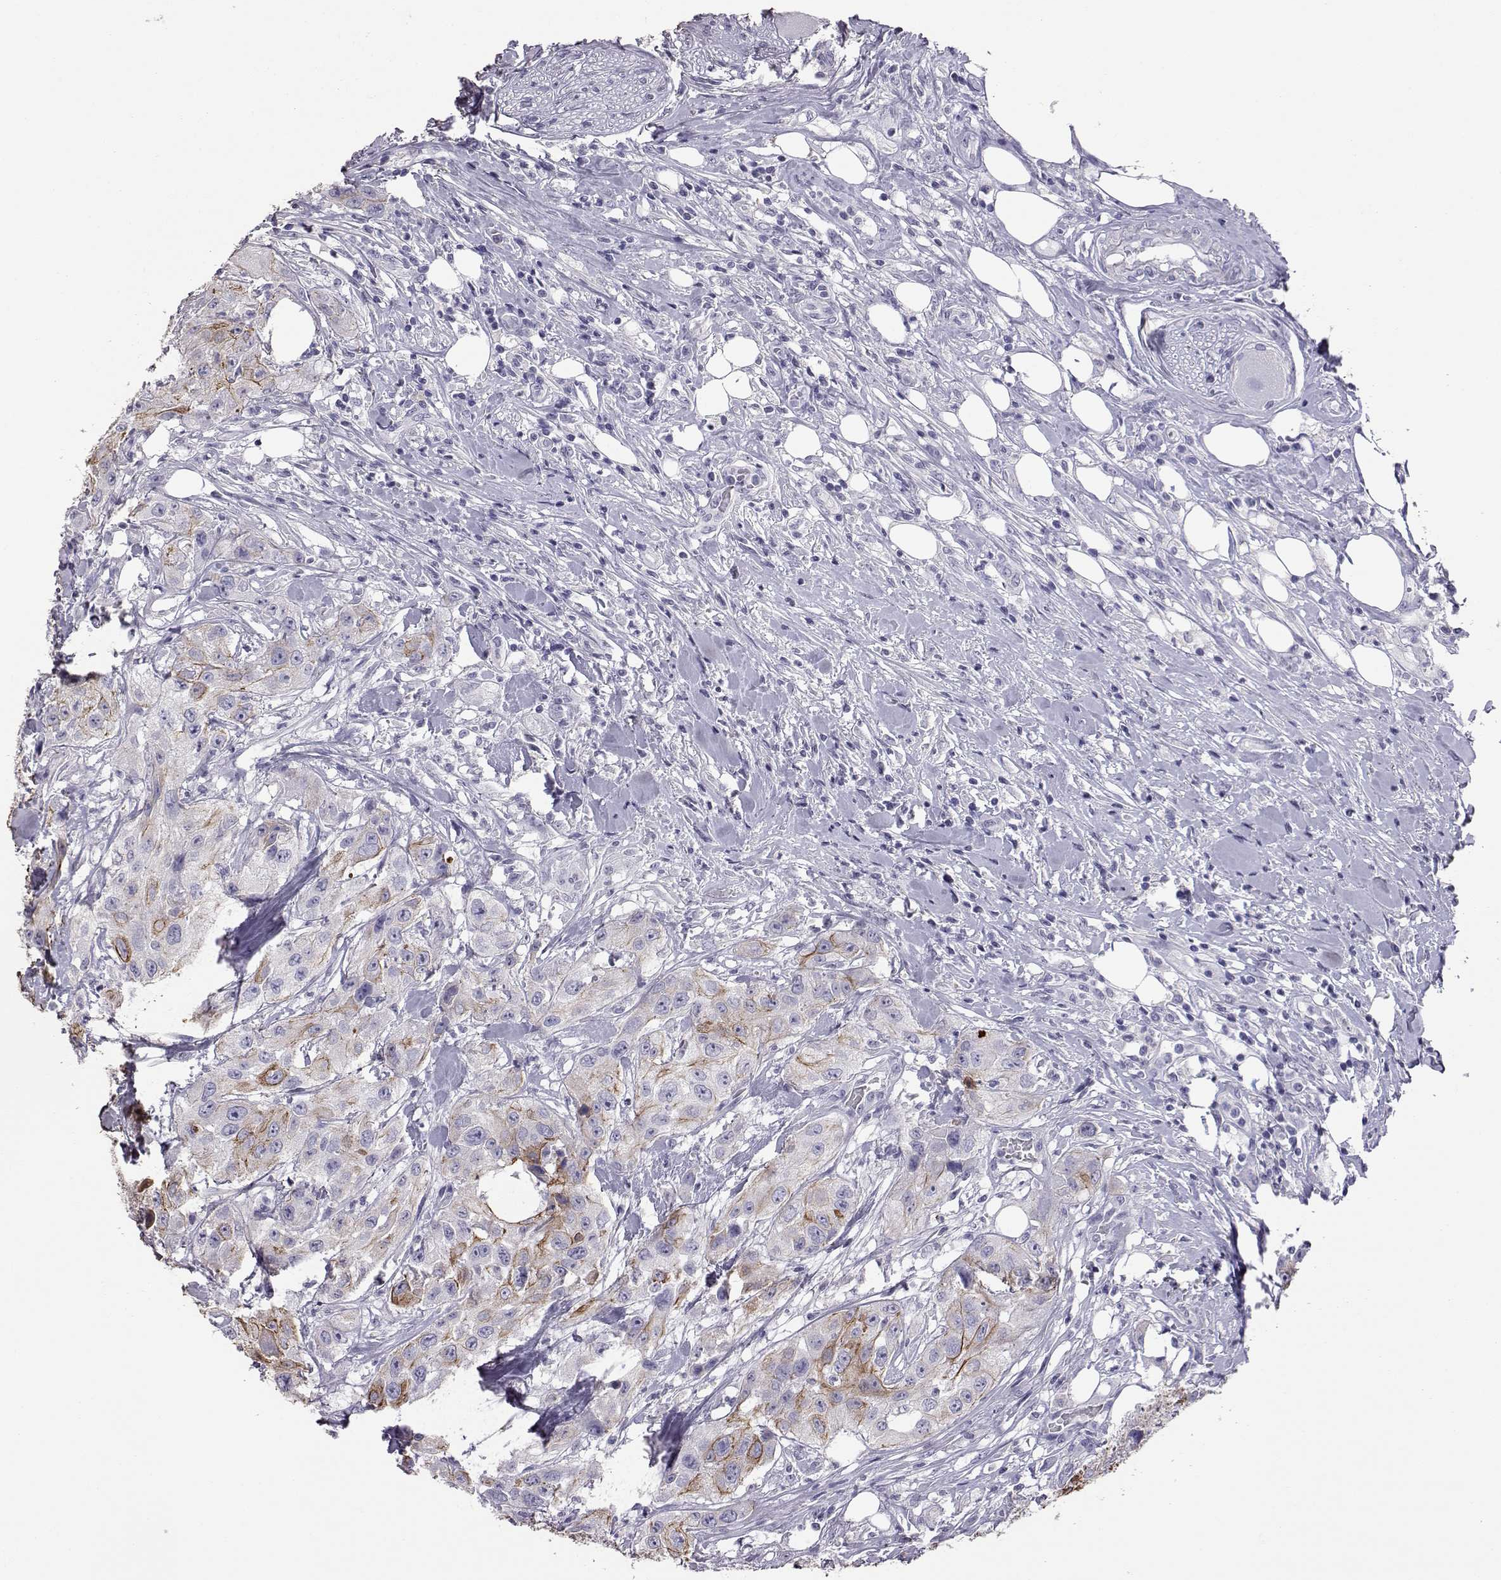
{"staining": {"intensity": "moderate", "quantity": "<25%", "location": "cytoplasmic/membranous"}, "tissue": "urothelial cancer", "cell_type": "Tumor cells", "image_type": "cancer", "snomed": [{"axis": "morphology", "description": "Urothelial carcinoma, High grade"}, {"axis": "topography", "description": "Urinary bladder"}], "caption": "Immunohistochemical staining of urothelial cancer exhibits low levels of moderate cytoplasmic/membranous protein staining in approximately <25% of tumor cells.", "gene": "AKR1B1", "patient": {"sex": "male", "age": 79}}